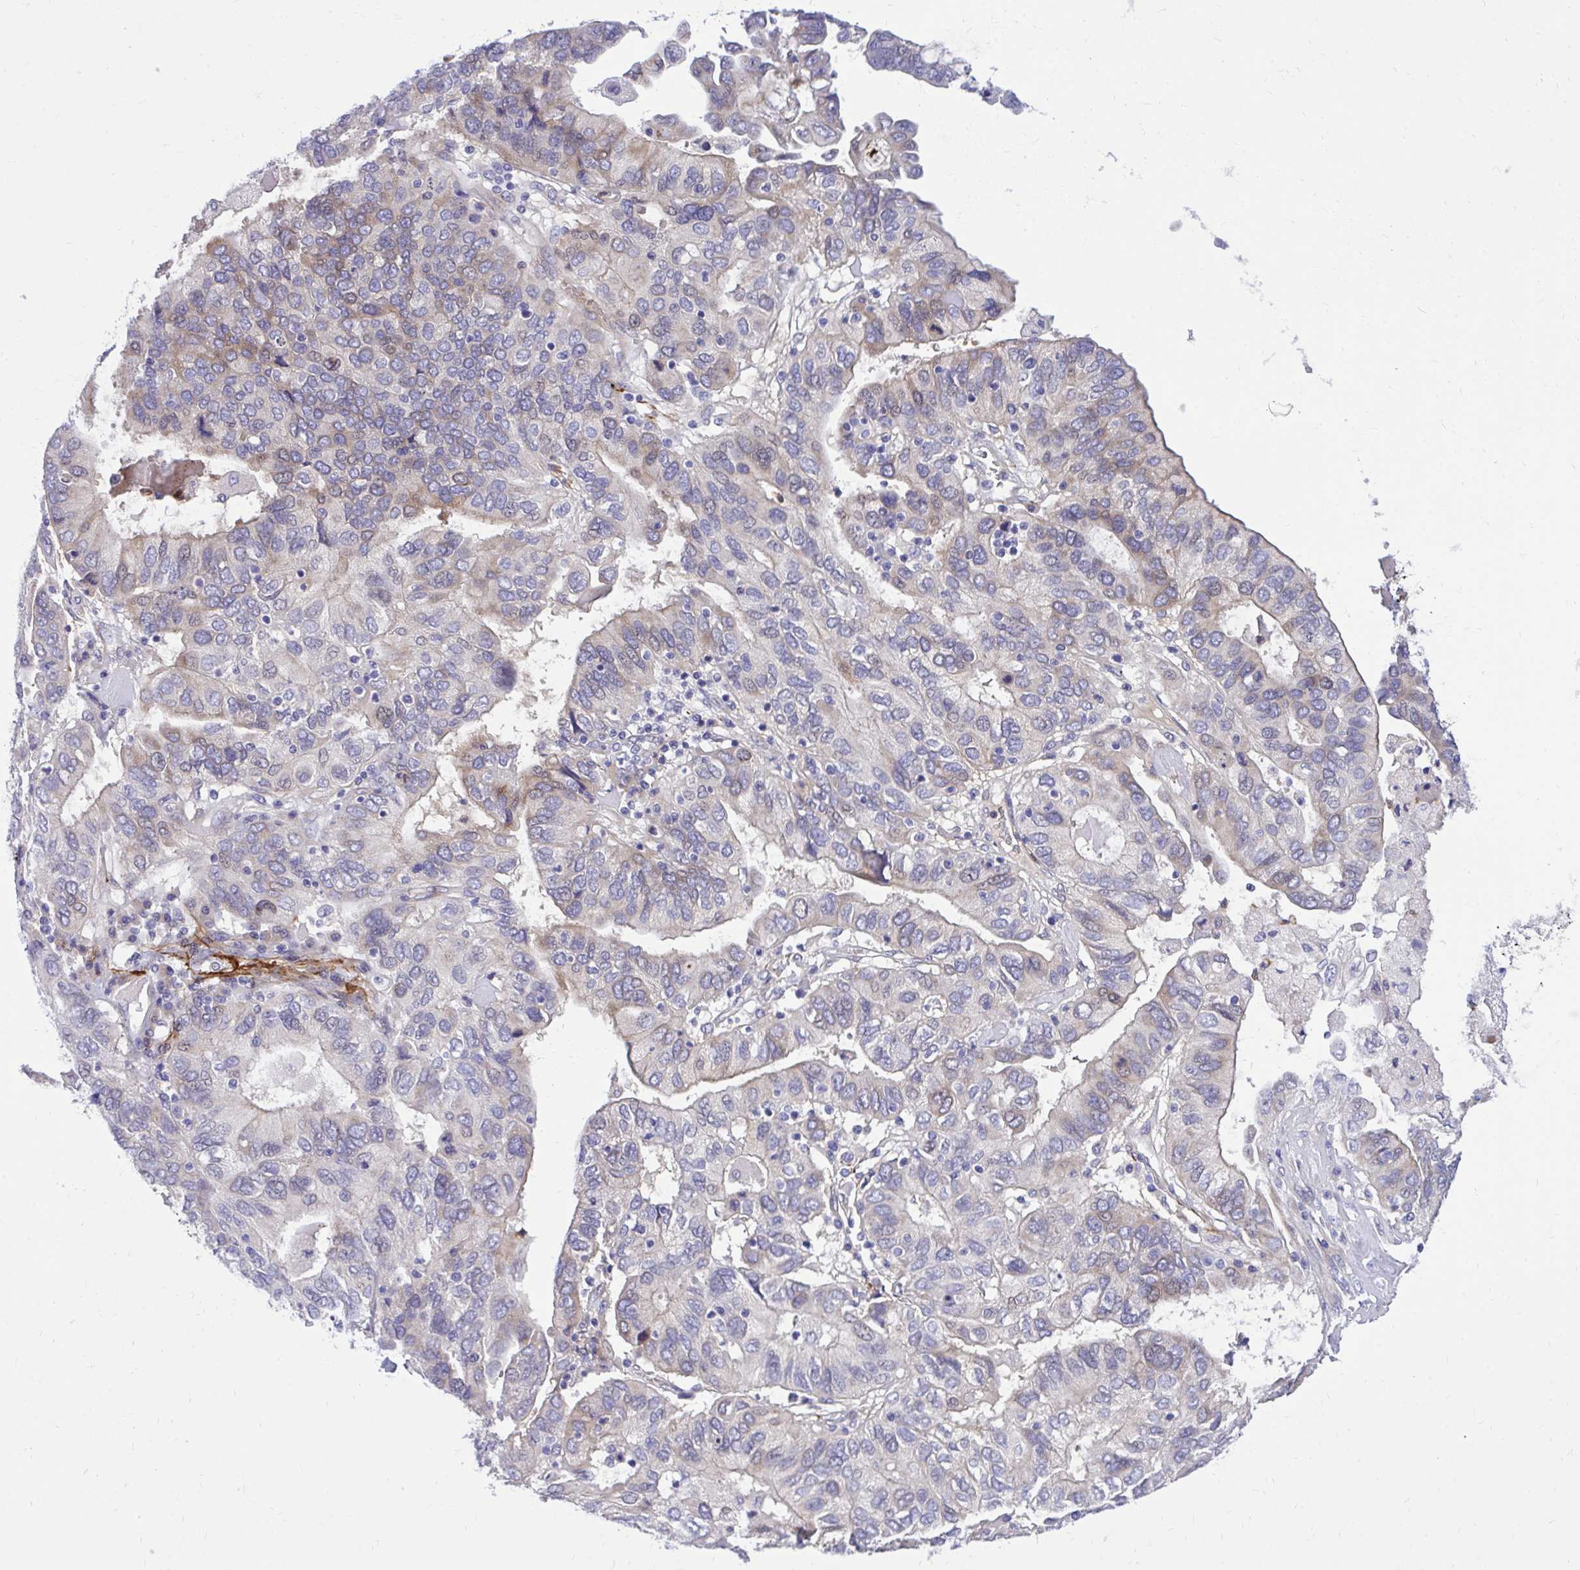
{"staining": {"intensity": "weak", "quantity": "25%-75%", "location": "cytoplasmic/membranous,nuclear"}, "tissue": "ovarian cancer", "cell_type": "Tumor cells", "image_type": "cancer", "snomed": [{"axis": "morphology", "description": "Cystadenocarcinoma, serous, NOS"}, {"axis": "topography", "description": "Ovary"}], "caption": "Tumor cells demonstrate weak cytoplasmic/membranous and nuclear staining in approximately 25%-75% of cells in ovarian cancer (serous cystadenocarcinoma).", "gene": "ADAMTSL1", "patient": {"sex": "female", "age": 79}}